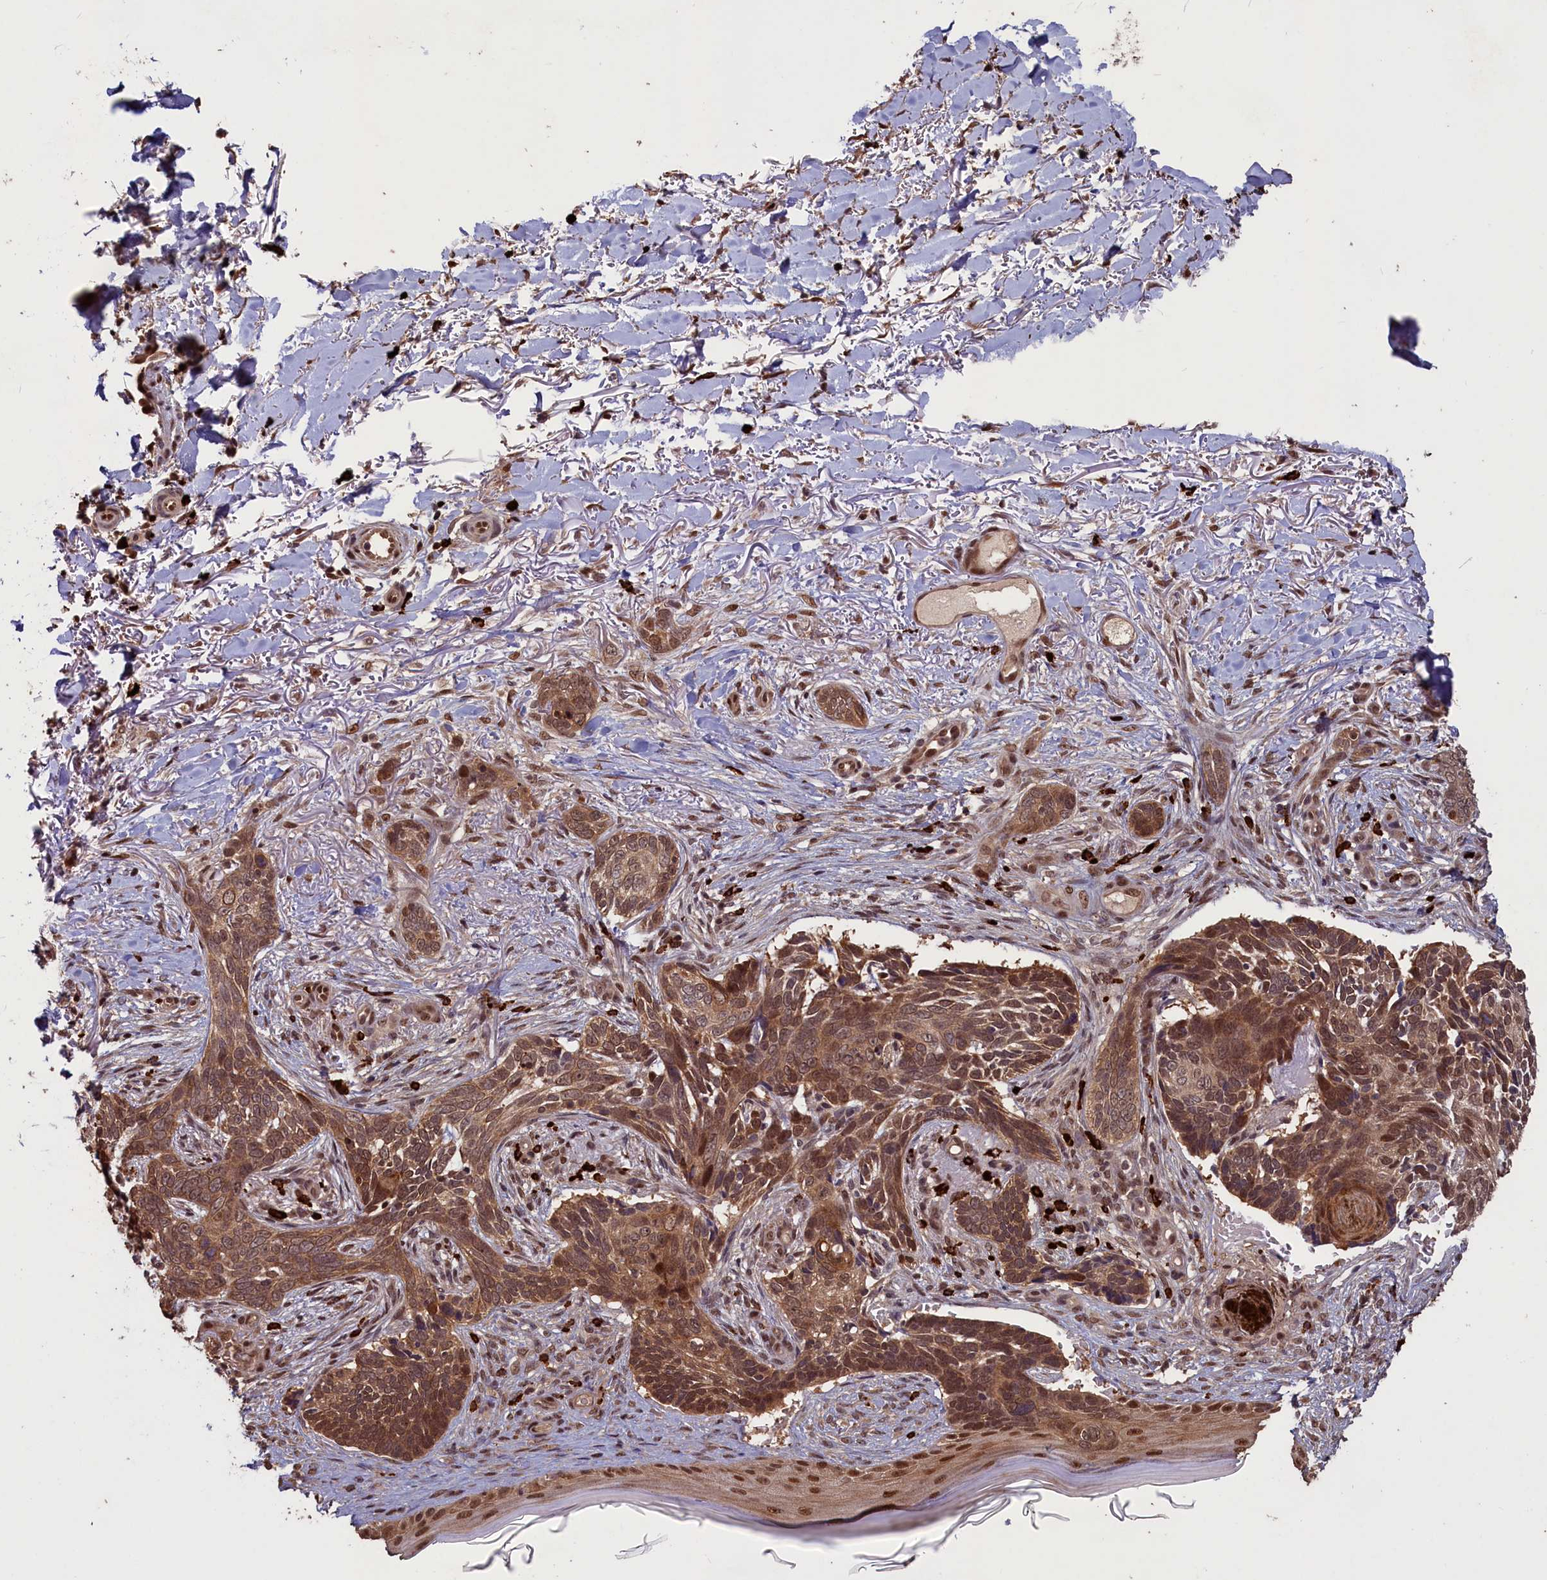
{"staining": {"intensity": "moderate", "quantity": ">75%", "location": "cytoplasmic/membranous,nuclear"}, "tissue": "skin cancer", "cell_type": "Tumor cells", "image_type": "cancer", "snomed": [{"axis": "morphology", "description": "Normal tissue, NOS"}, {"axis": "morphology", "description": "Basal cell carcinoma"}, {"axis": "topography", "description": "Skin"}], "caption": "Immunohistochemical staining of skin cancer (basal cell carcinoma) exhibits medium levels of moderate cytoplasmic/membranous and nuclear positivity in approximately >75% of tumor cells. (DAB IHC with brightfield microscopy, high magnification).", "gene": "NAE1", "patient": {"sex": "female", "age": 67}}